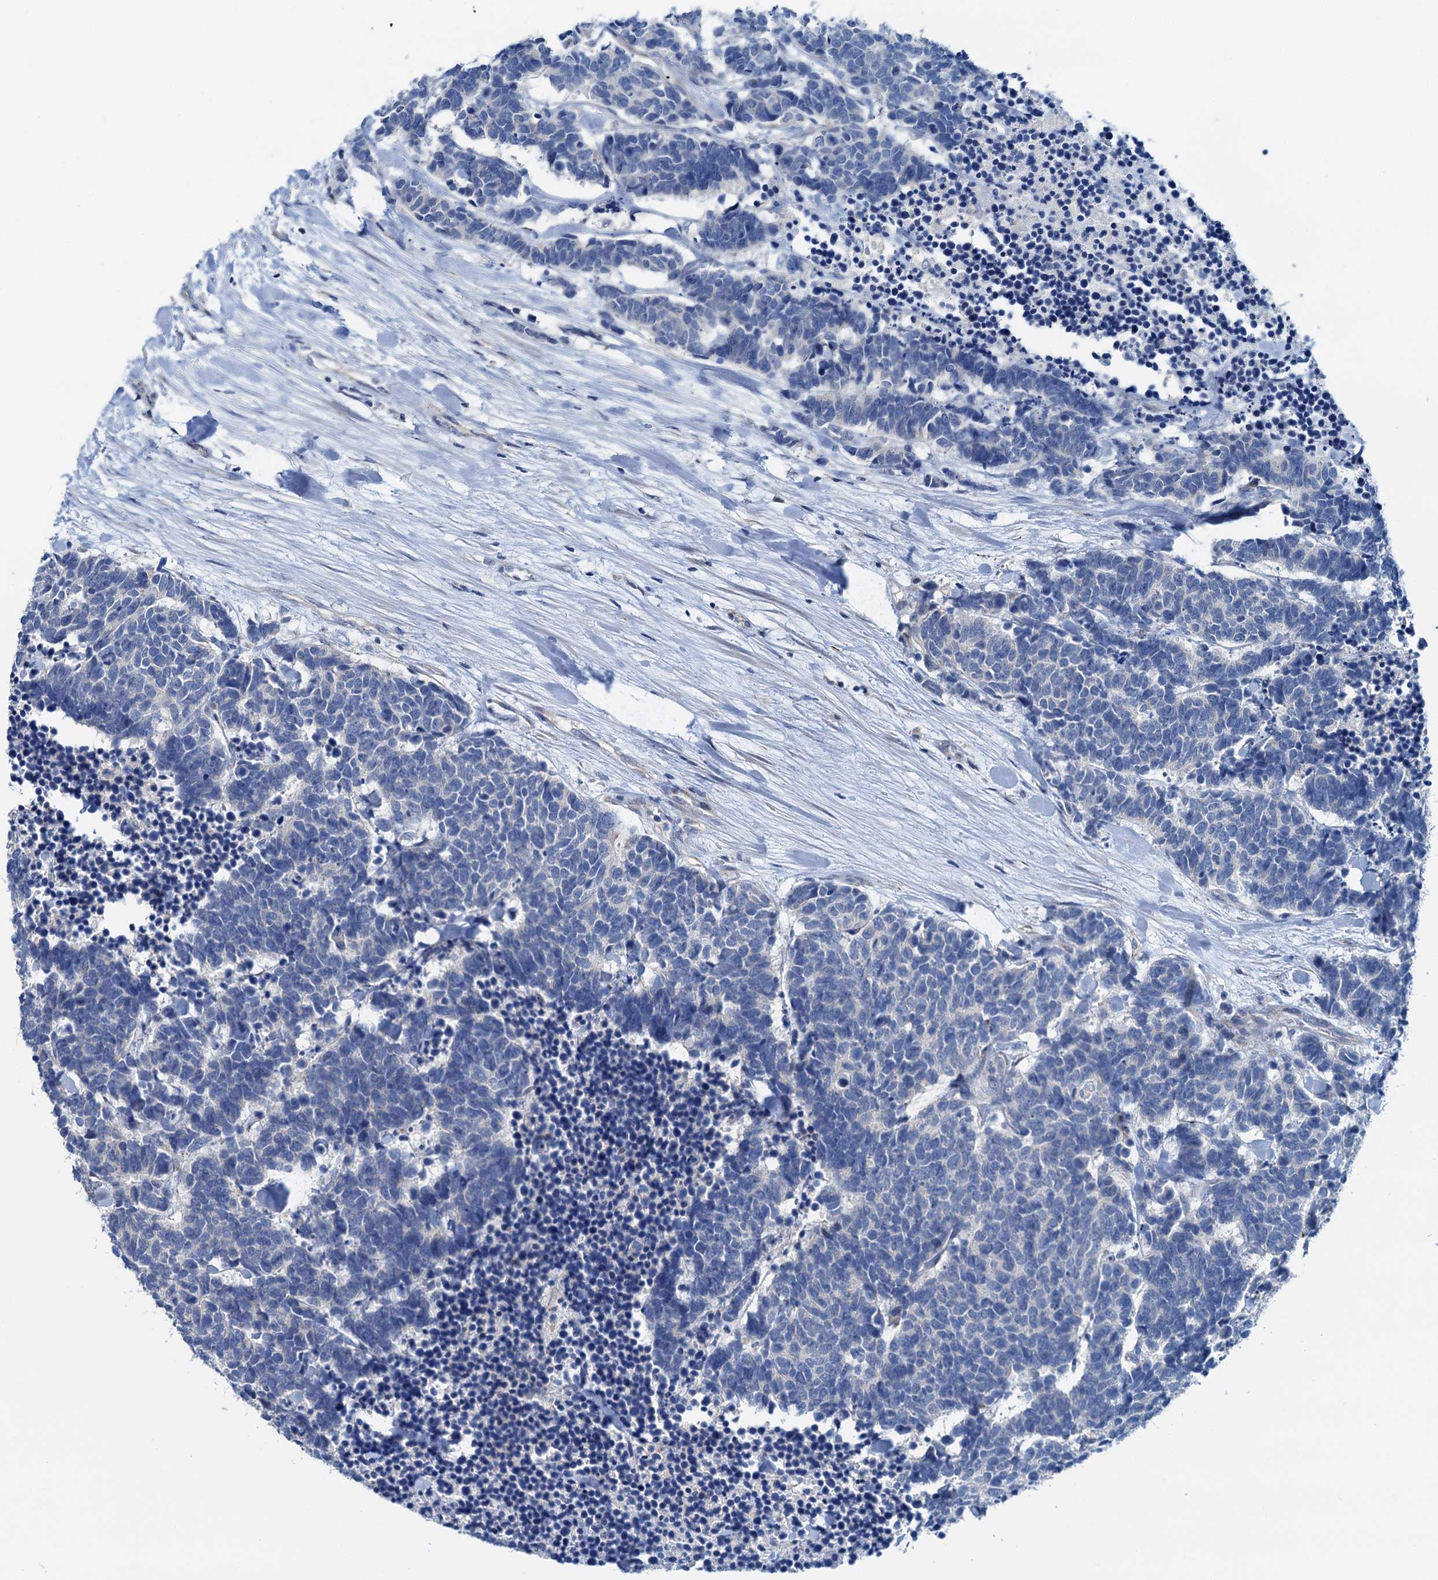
{"staining": {"intensity": "negative", "quantity": "none", "location": "none"}, "tissue": "carcinoid", "cell_type": "Tumor cells", "image_type": "cancer", "snomed": [{"axis": "morphology", "description": "Carcinoma, NOS"}, {"axis": "morphology", "description": "Carcinoid, malignant, NOS"}, {"axis": "topography", "description": "Urinary bladder"}], "caption": "The immunohistochemistry (IHC) micrograph has no significant expression in tumor cells of carcinoma tissue.", "gene": "ELAC1", "patient": {"sex": "male", "age": 57}}